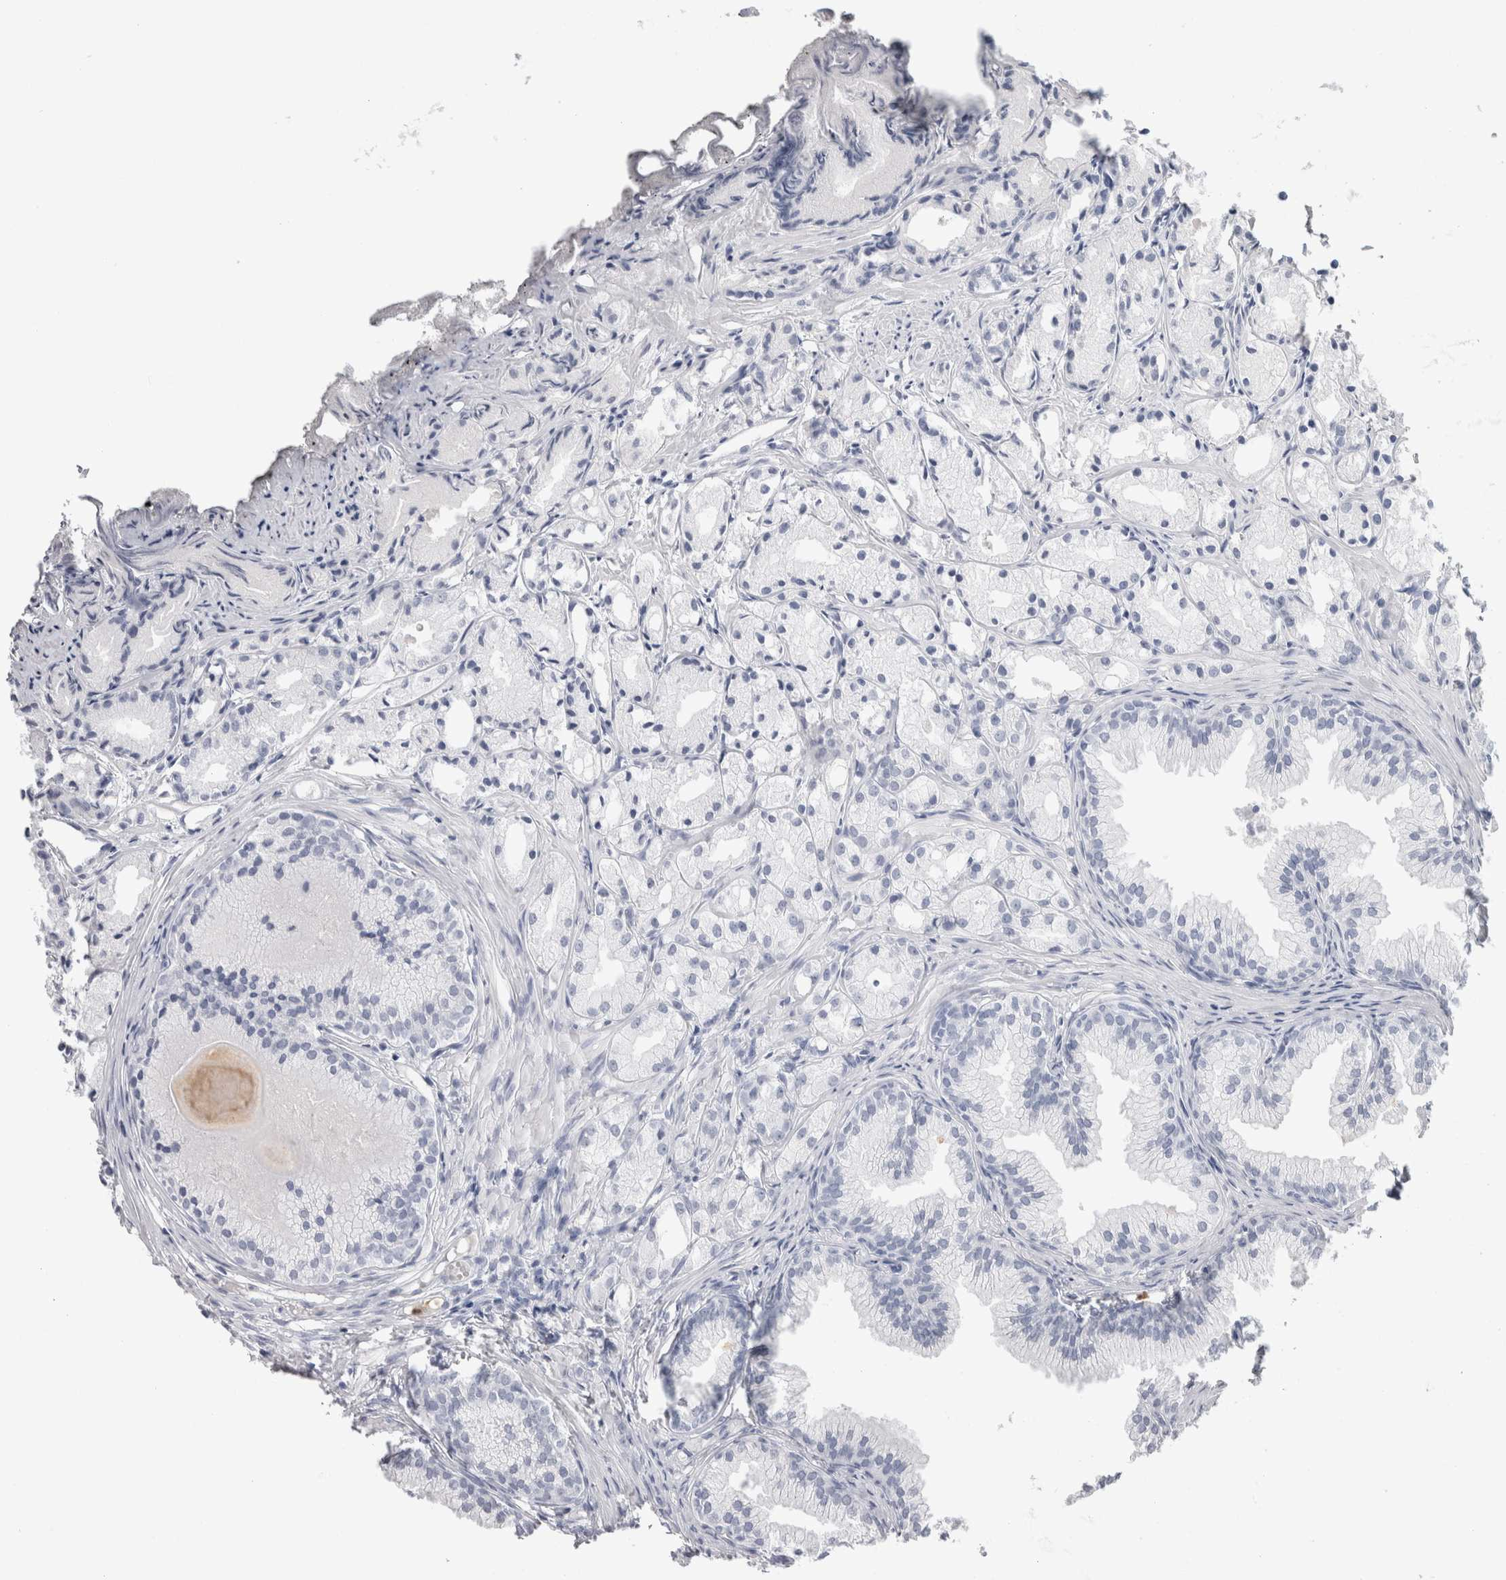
{"staining": {"intensity": "negative", "quantity": "none", "location": "none"}, "tissue": "prostate cancer", "cell_type": "Tumor cells", "image_type": "cancer", "snomed": [{"axis": "morphology", "description": "Adenocarcinoma, Low grade"}, {"axis": "topography", "description": "Prostate"}], "caption": "The immunohistochemistry micrograph has no significant staining in tumor cells of prostate low-grade adenocarcinoma tissue. (DAB immunohistochemistry visualized using brightfield microscopy, high magnification).", "gene": "S100A12", "patient": {"sex": "male", "age": 72}}